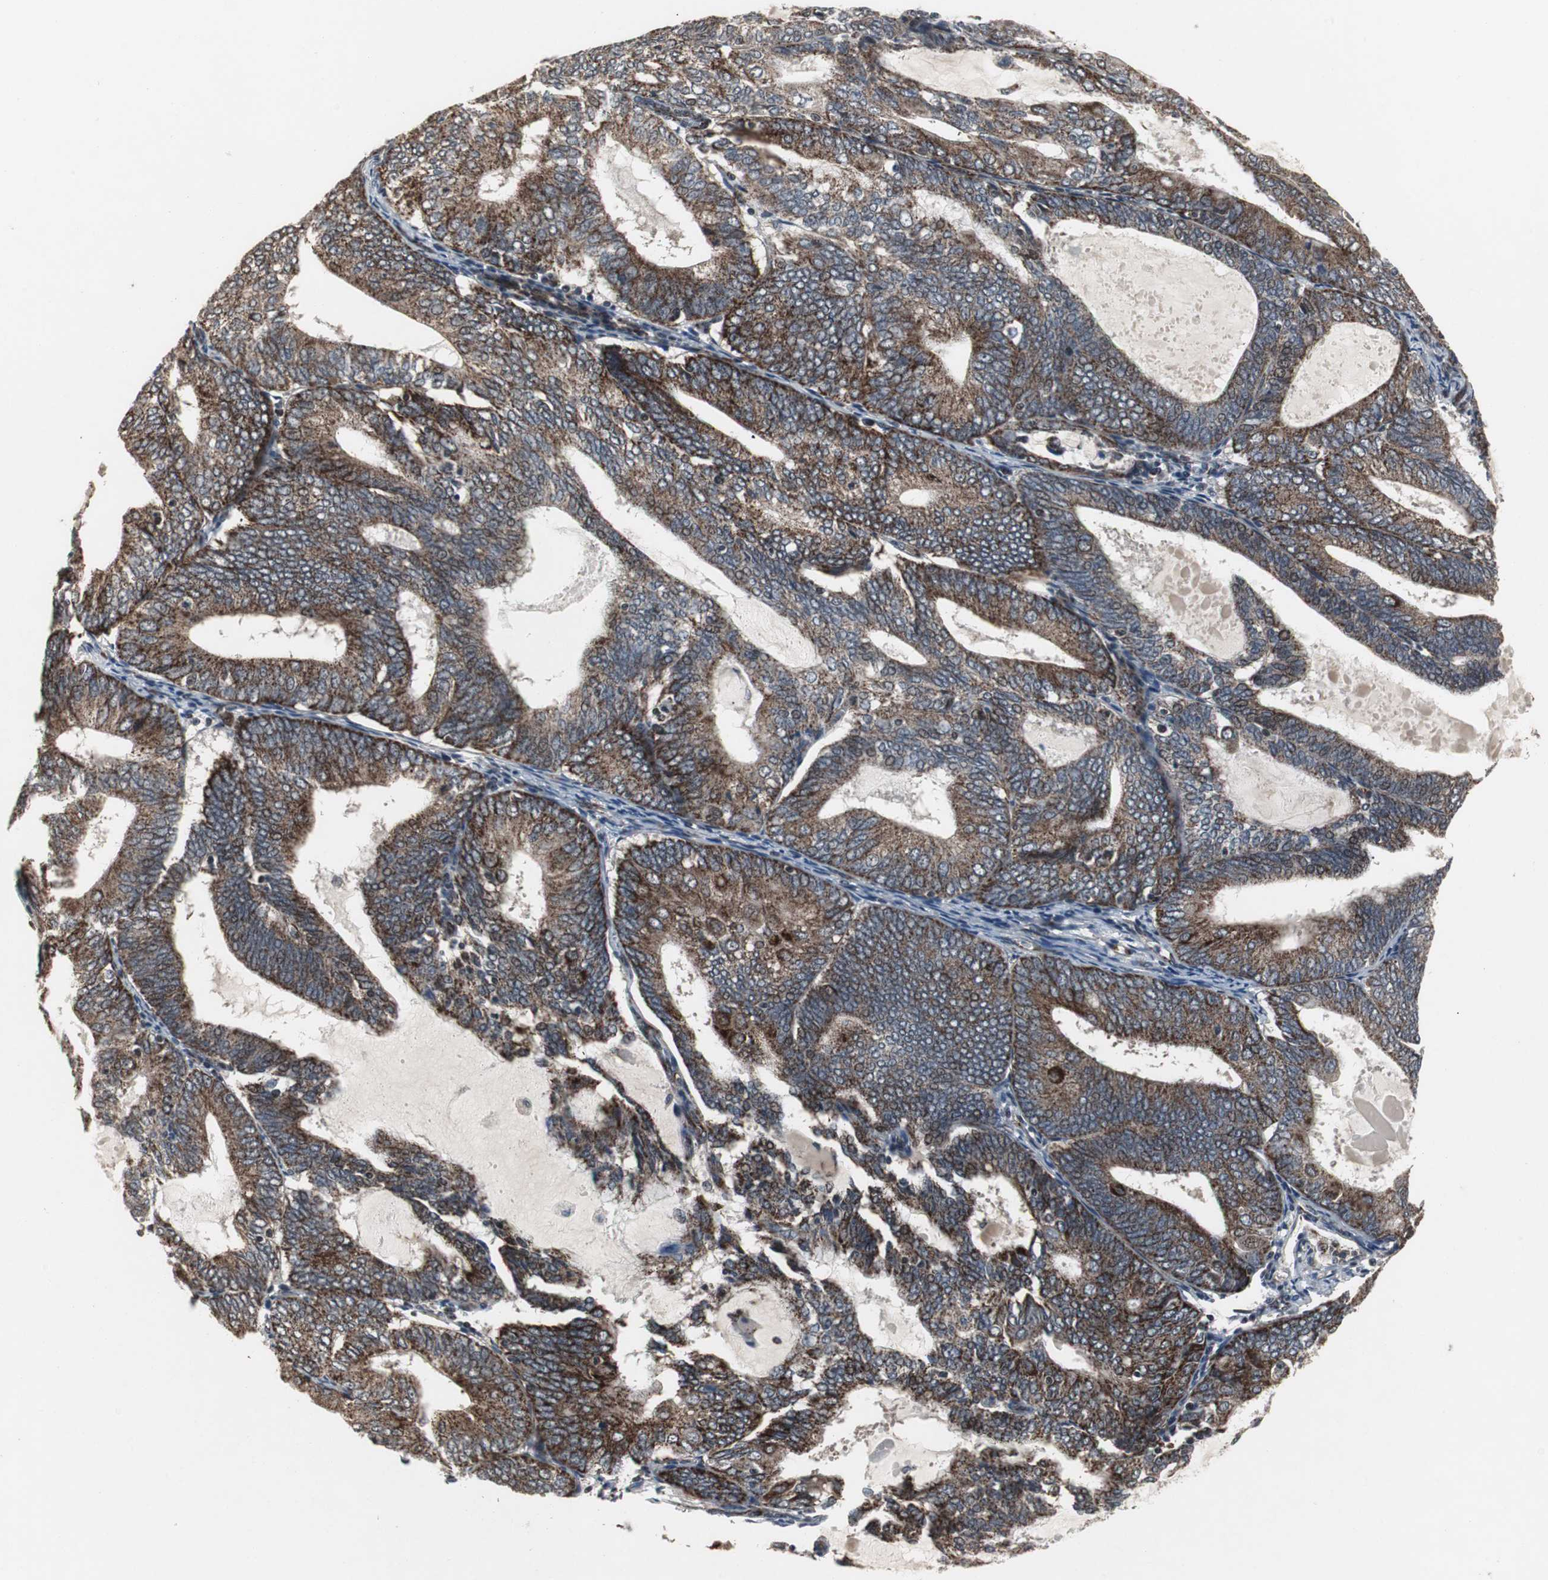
{"staining": {"intensity": "strong", "quantity": ">75%", "location": "cytoplasmic/membranous"}, "tissue": "endometrial cancer", "cell_type": "Tumor cells", "image_type": "cancer", "snomed": [{"axis": "morphology", "description": "Adenocarcinoma, NOS"}, {"axis": "topography", "description": "Endometrium"}], "caption": "Protein analysis of endometrial cancer tissue exhibits strong cytoplasmic/membranous staining in approximately >75% of tumor cells. The staining was performed using DAB to visualize the protein expression in brown, while the nuclei were stained in blue with hematoxylin (Magnification: 20x).", "gene": "MRPL40", "patient": {"sex": "female", "age": 81}}